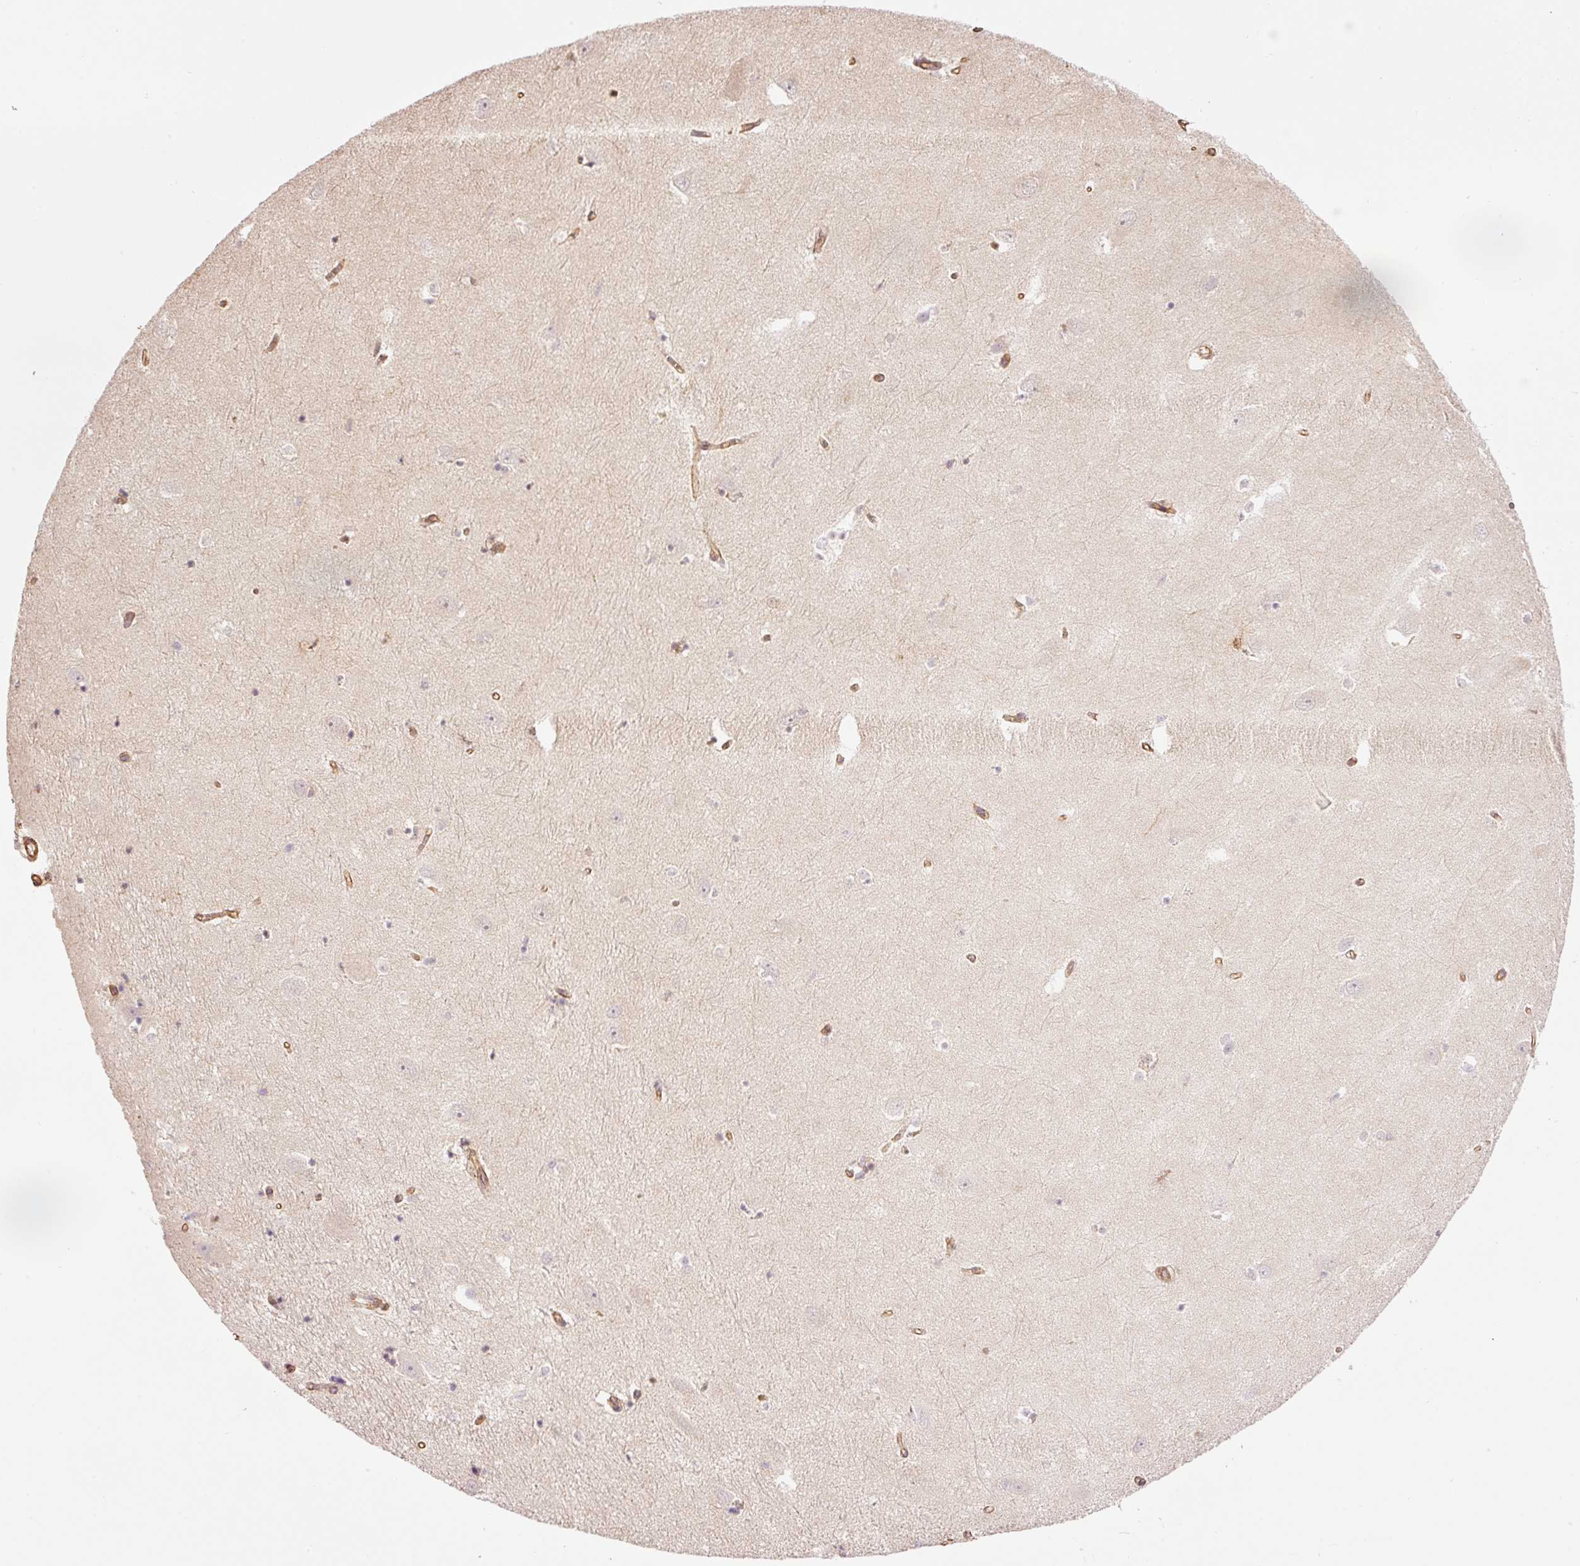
{"staining": {"intensity": "negative", "quantity": "none", "location": "none"}, "tissue": "hippocampus", "cell_type": "Glial cells", "image_type": "normal", "snomed": [{"axis": "morphology", "description": "Normal tissue, NOS"}, {"axis": "topography", "description": "Hippocampus"}], "caption": "An immunohistochemistry (IHC) photomicrograph of normal hippocampus is shown. There is no staining in glial cells of hippocampus. (DAB (3,3'-diaminobenzidine) immunohistochemistry (IHC), high magnification).", "gene": "PPP1R1B", "patient": {"sex": "female", "age": 64}}